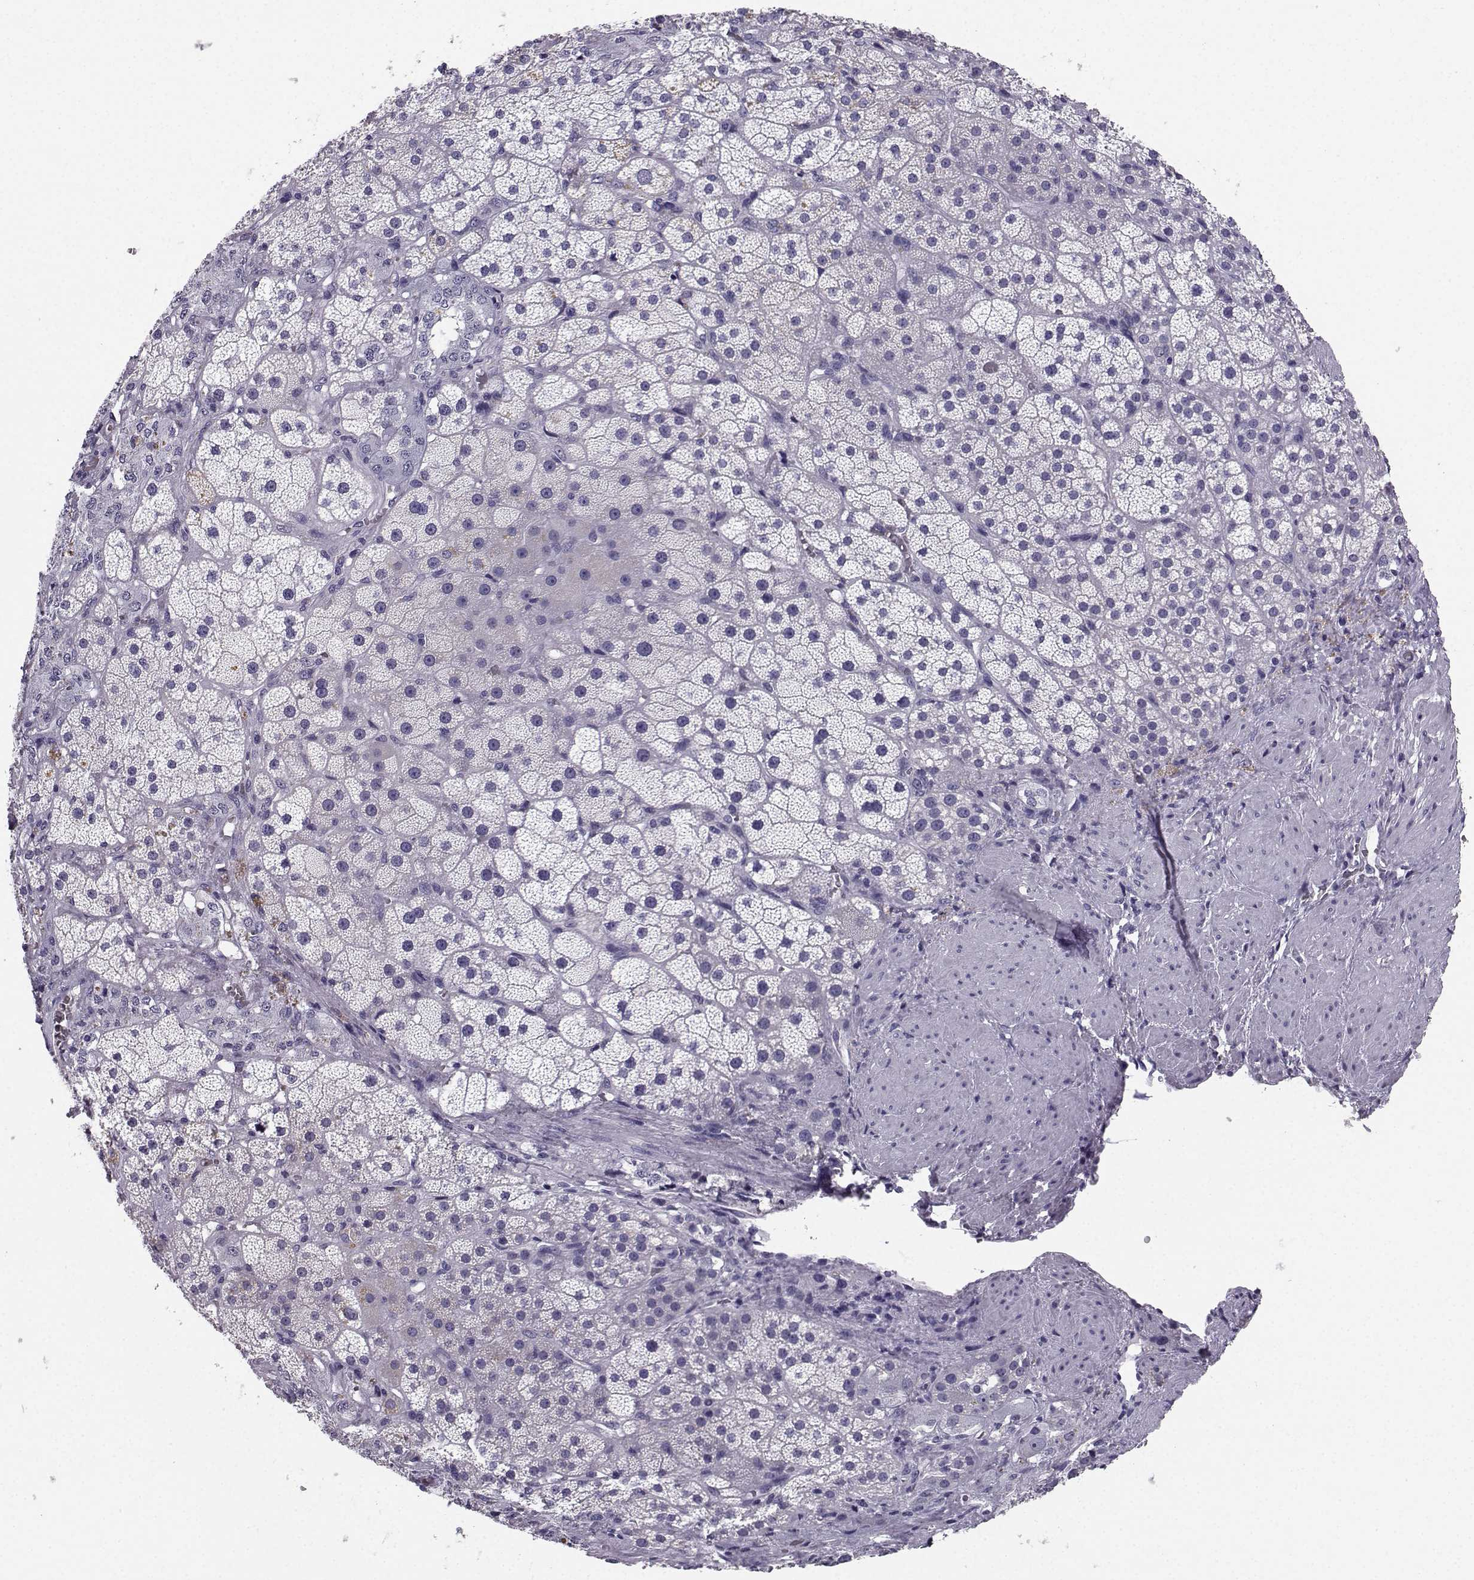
{"staining": {"intensity": "negative", "quantity": "none", "location": "none"}, "tissue": "adrenal gland", "cell_type": "Glandular cells", "image_type": "normal", "snomed": [{"axis": "morphology", "description": "Normal tissue, NOS"}, {"axis": "topography", "description": "Adrenal gland"}], "caption": "This is an IHC micrograph of benign human adrenal gland. There is no positivity in glandular cells.", "gene": "SPAG11A", "patient": {"sex": "male", "age": 57}}